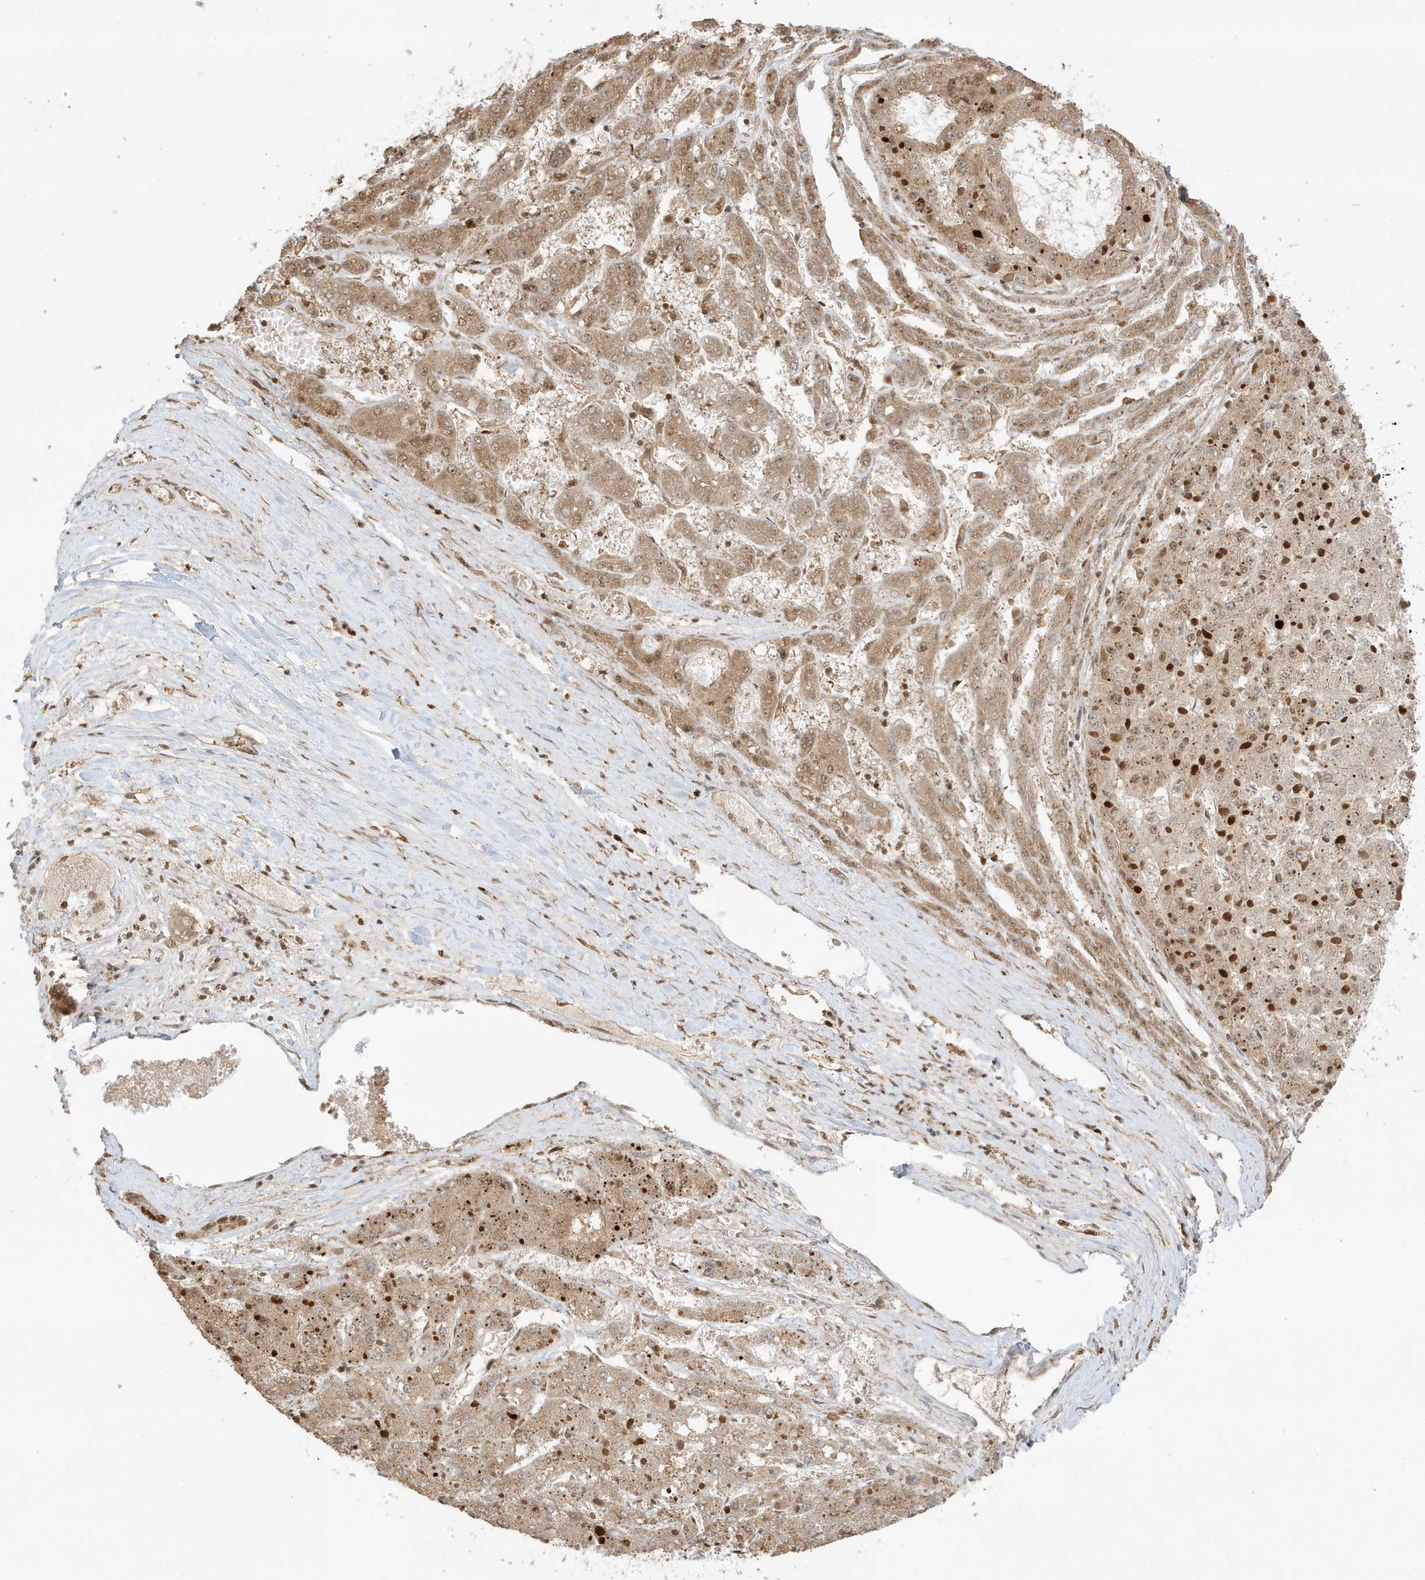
{"staining": {"intensity": "moderate", "quantity": ">75%", "location": "cytoplasmic/membranous"}, "tissue": "liver cancer", "cell_type": "Tumor cells", "image_type": "cancer", "snomed": [{"axis": "morphology", "description": "Carcinoma, Hepatocellular, NOS"}, {"axis": "topography", "description": "Liver"}], "caption": "Moderate cytoplasmic/membranous protein positivity is present in about >75% of tumor cells in liver cancer.", "gene": "ZBTB41", "patient": {"sex": "female", "age": 73}}